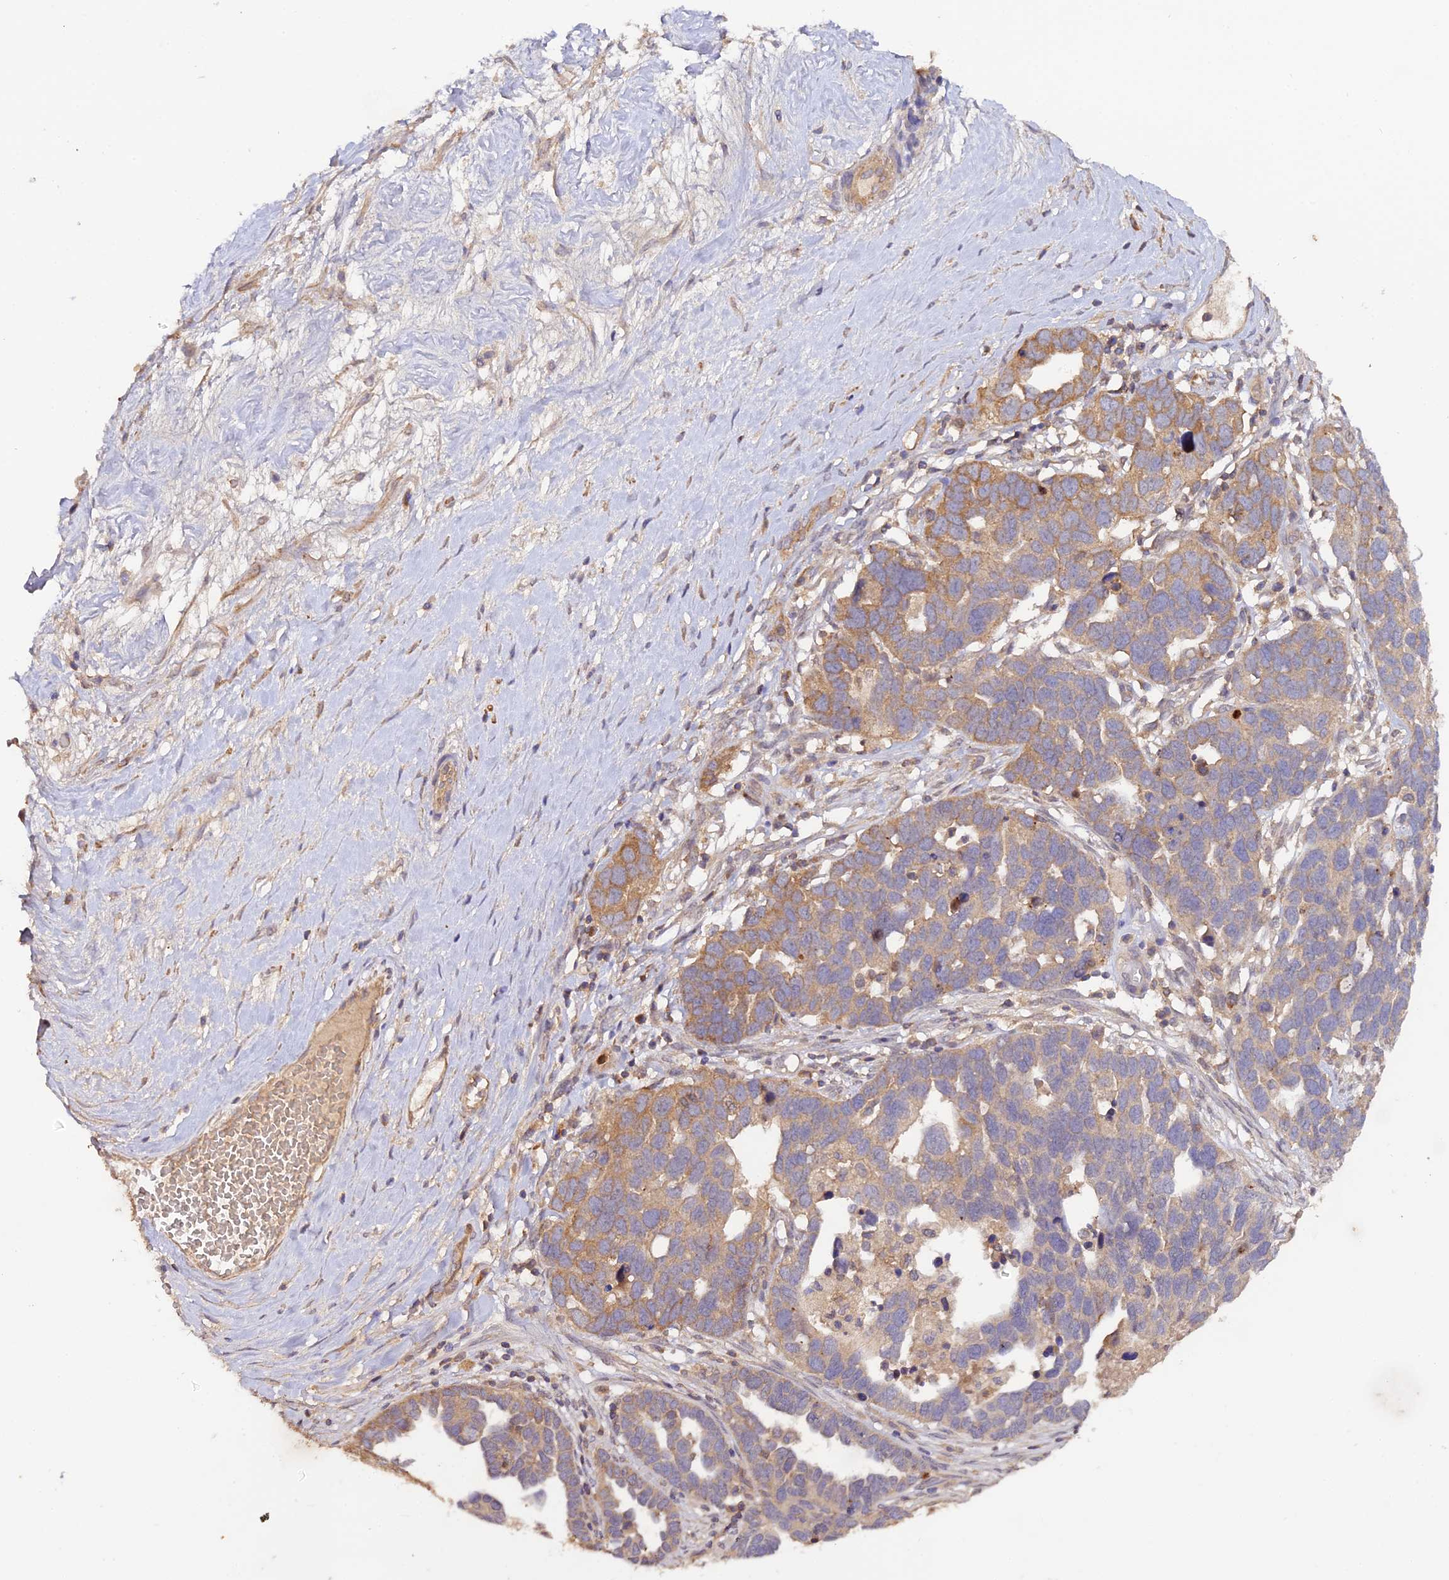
{"staining": {"intensity": "moderate", "quantity": "25%-75%", "location": "cytoplasmic/membranous"}, "tissue": "ovarian cancer", "cell_type": "Tumor cells", "image_type": "cancer", "snomed": [{"axis": "morphology", "description": "Cystadenocarcinoma, serous, NOS"}, {"axis": "topography", "description": "Ovary"}], "caption": "There is medium levels of moderate cytoplasmic/membranous positivity in tumor cells of ovarian serous cystadenocarcinoma, as demonstrated by immunohistochemical staining (brown color).", "gene": "TRIM26", "patient": {"sex": "female", "age": 54}}